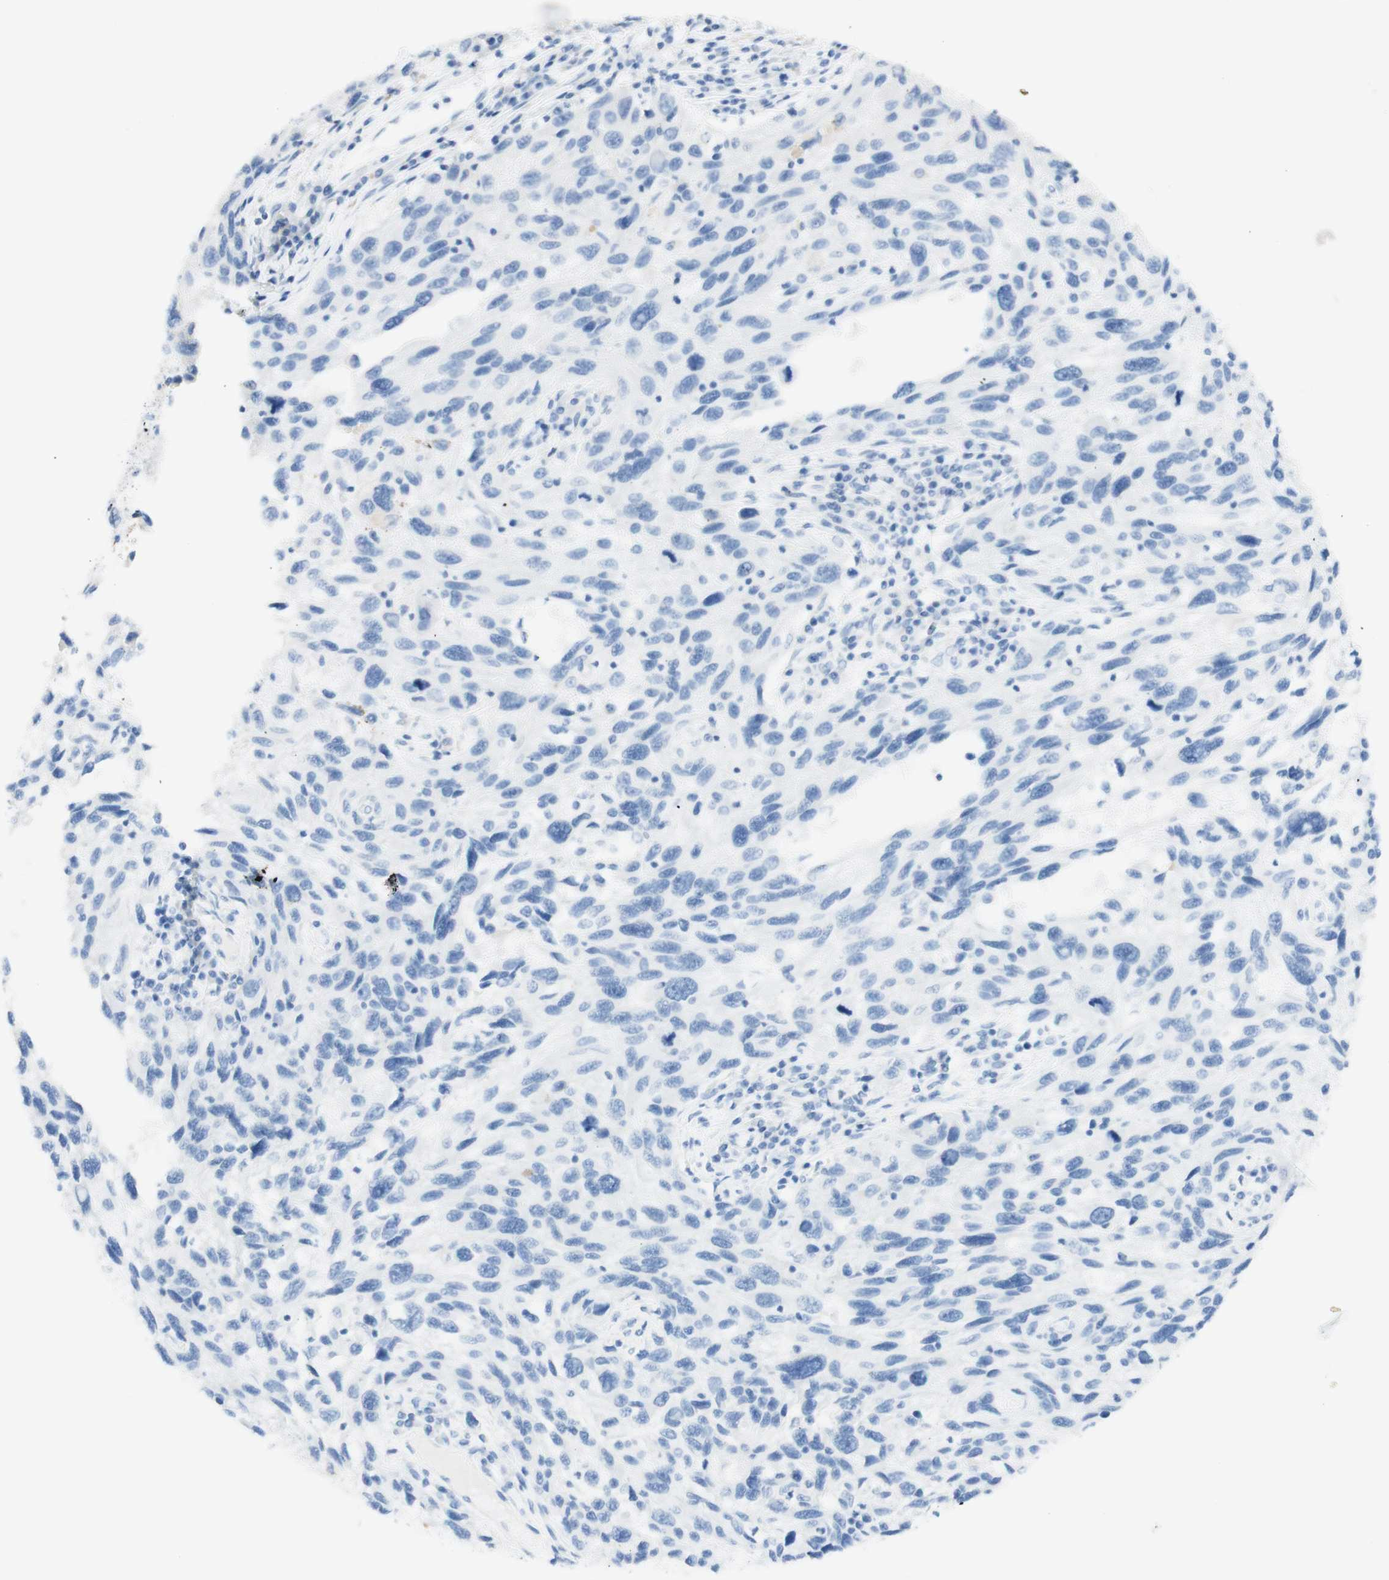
{"staining": {"intensity": "negative", "quantity": "none", "location": "none"}, "tissue": "melanoma", "cell_type": "Tumor cells", "image_type": "cancer", "snomed": [{"axis": "morphology", "description": "Malignant melanoma, NOS"}, {"axis": "topography", "description": "Skin"}], "caption": "Protein analysis of malignant melanoma displays no significant positivity in tumor cells. (Stains: DAB (3,3'-diaminobenzidine) immunohistochemistry with hematoxylin counter stain, Microscopy: brightfield microscopy at high magnification).", "gene": "TPO", "patient": {"sex": "male", "age": 53}}